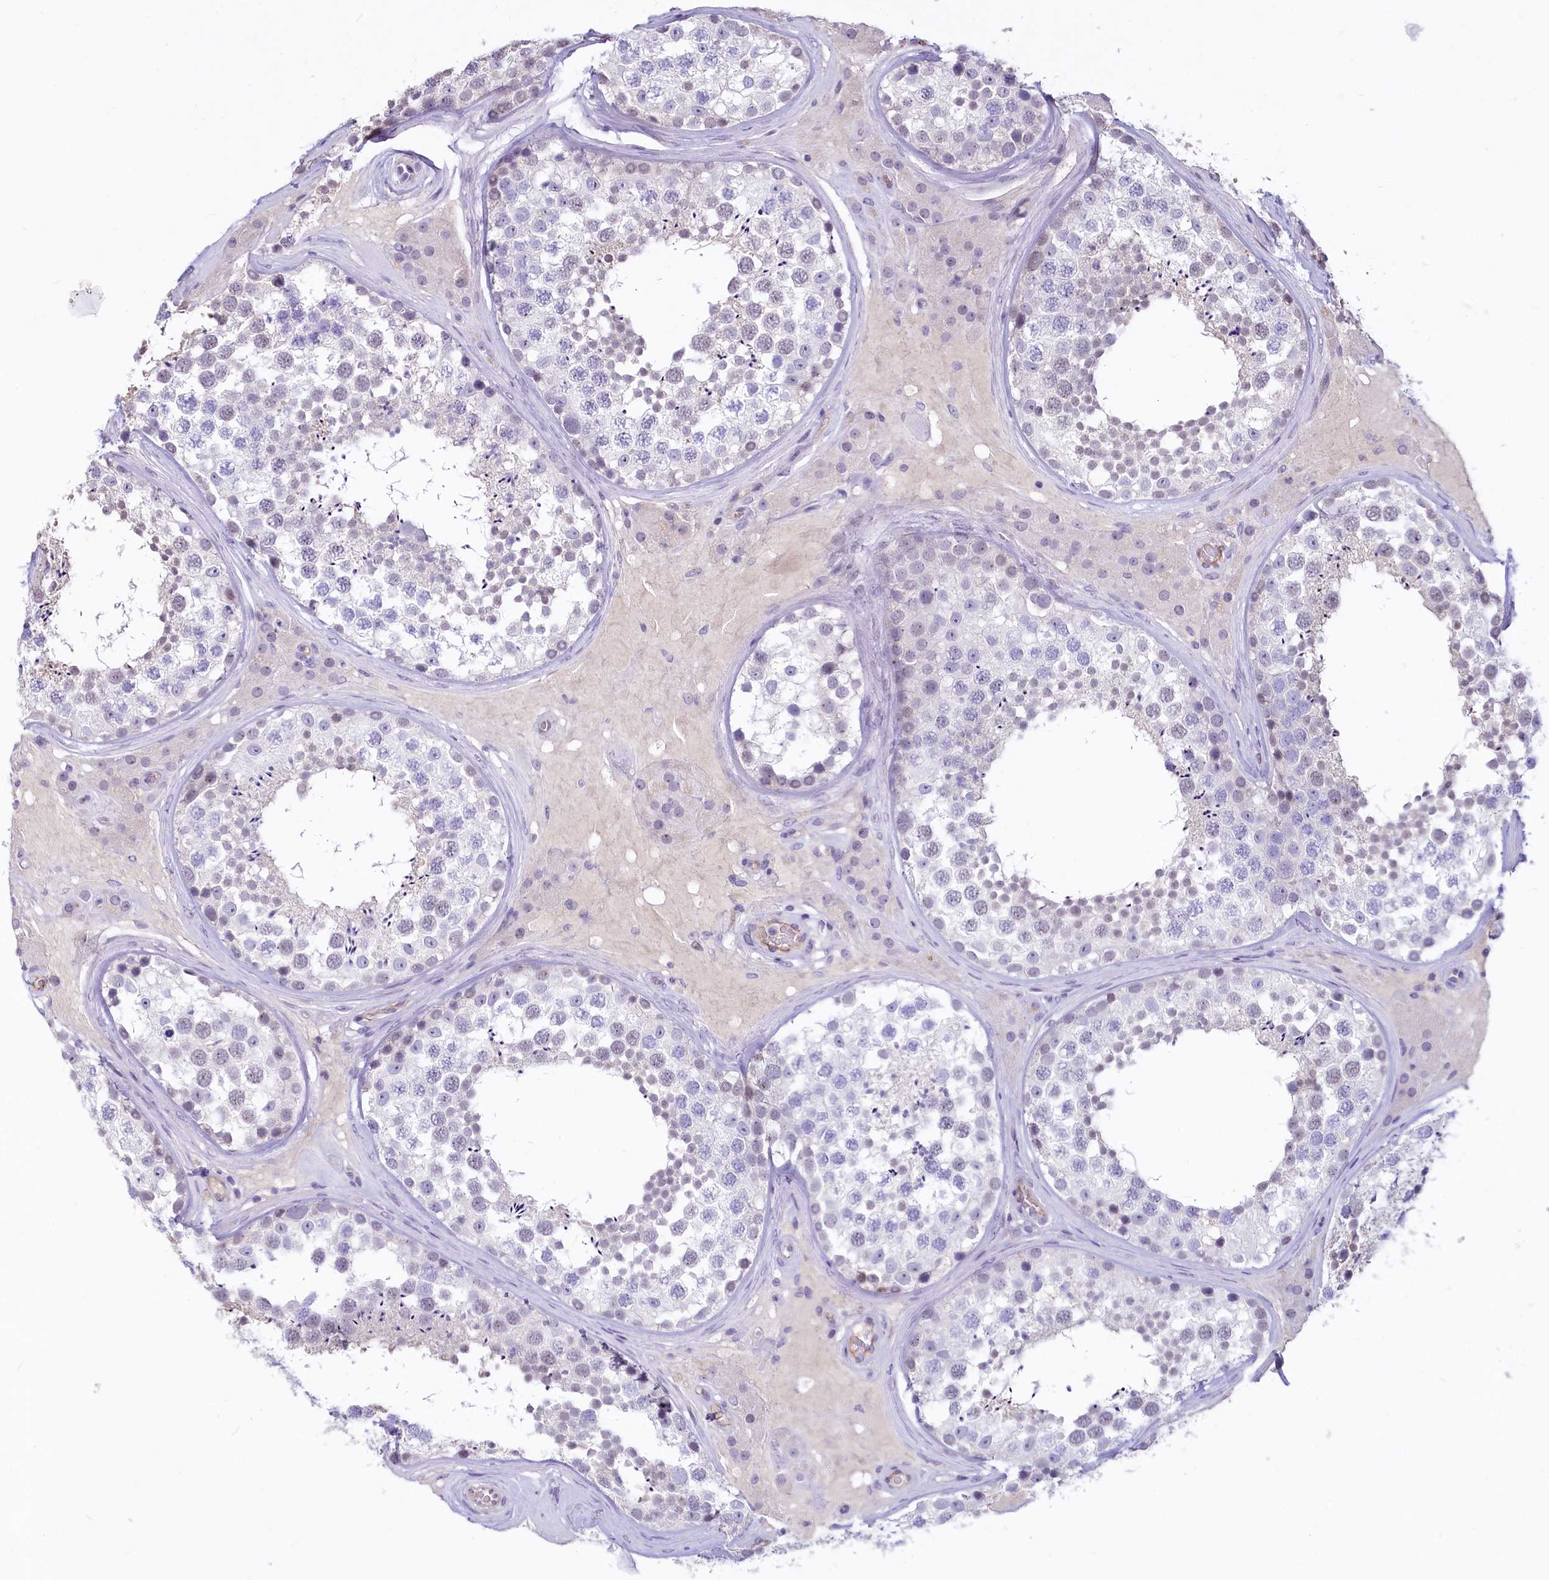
{"staining": {"intensity": "weak", "quantity": "<25%", "location": "nuclear"}, "tissue": "testis", "cell_type": "Cells in seminiferous ducts", "image_type": "normal", "snomed": [{"axis": "morphology", "description": "Normal tissue, NOS"}, {"axis": "topography", "description": "Testis"}], "caption": "IHC photomicrograph of unremarkable testis: human testis stained with DAB demonstrates no significant protein positivity in cells in seminiferous ducts. (DAB (3,3'-diaminobenzidine) IHC visualized using brightfield microscopy, high magnification).", "gene": "PROCR", "patient": {"sex": "male", "age": 46}}